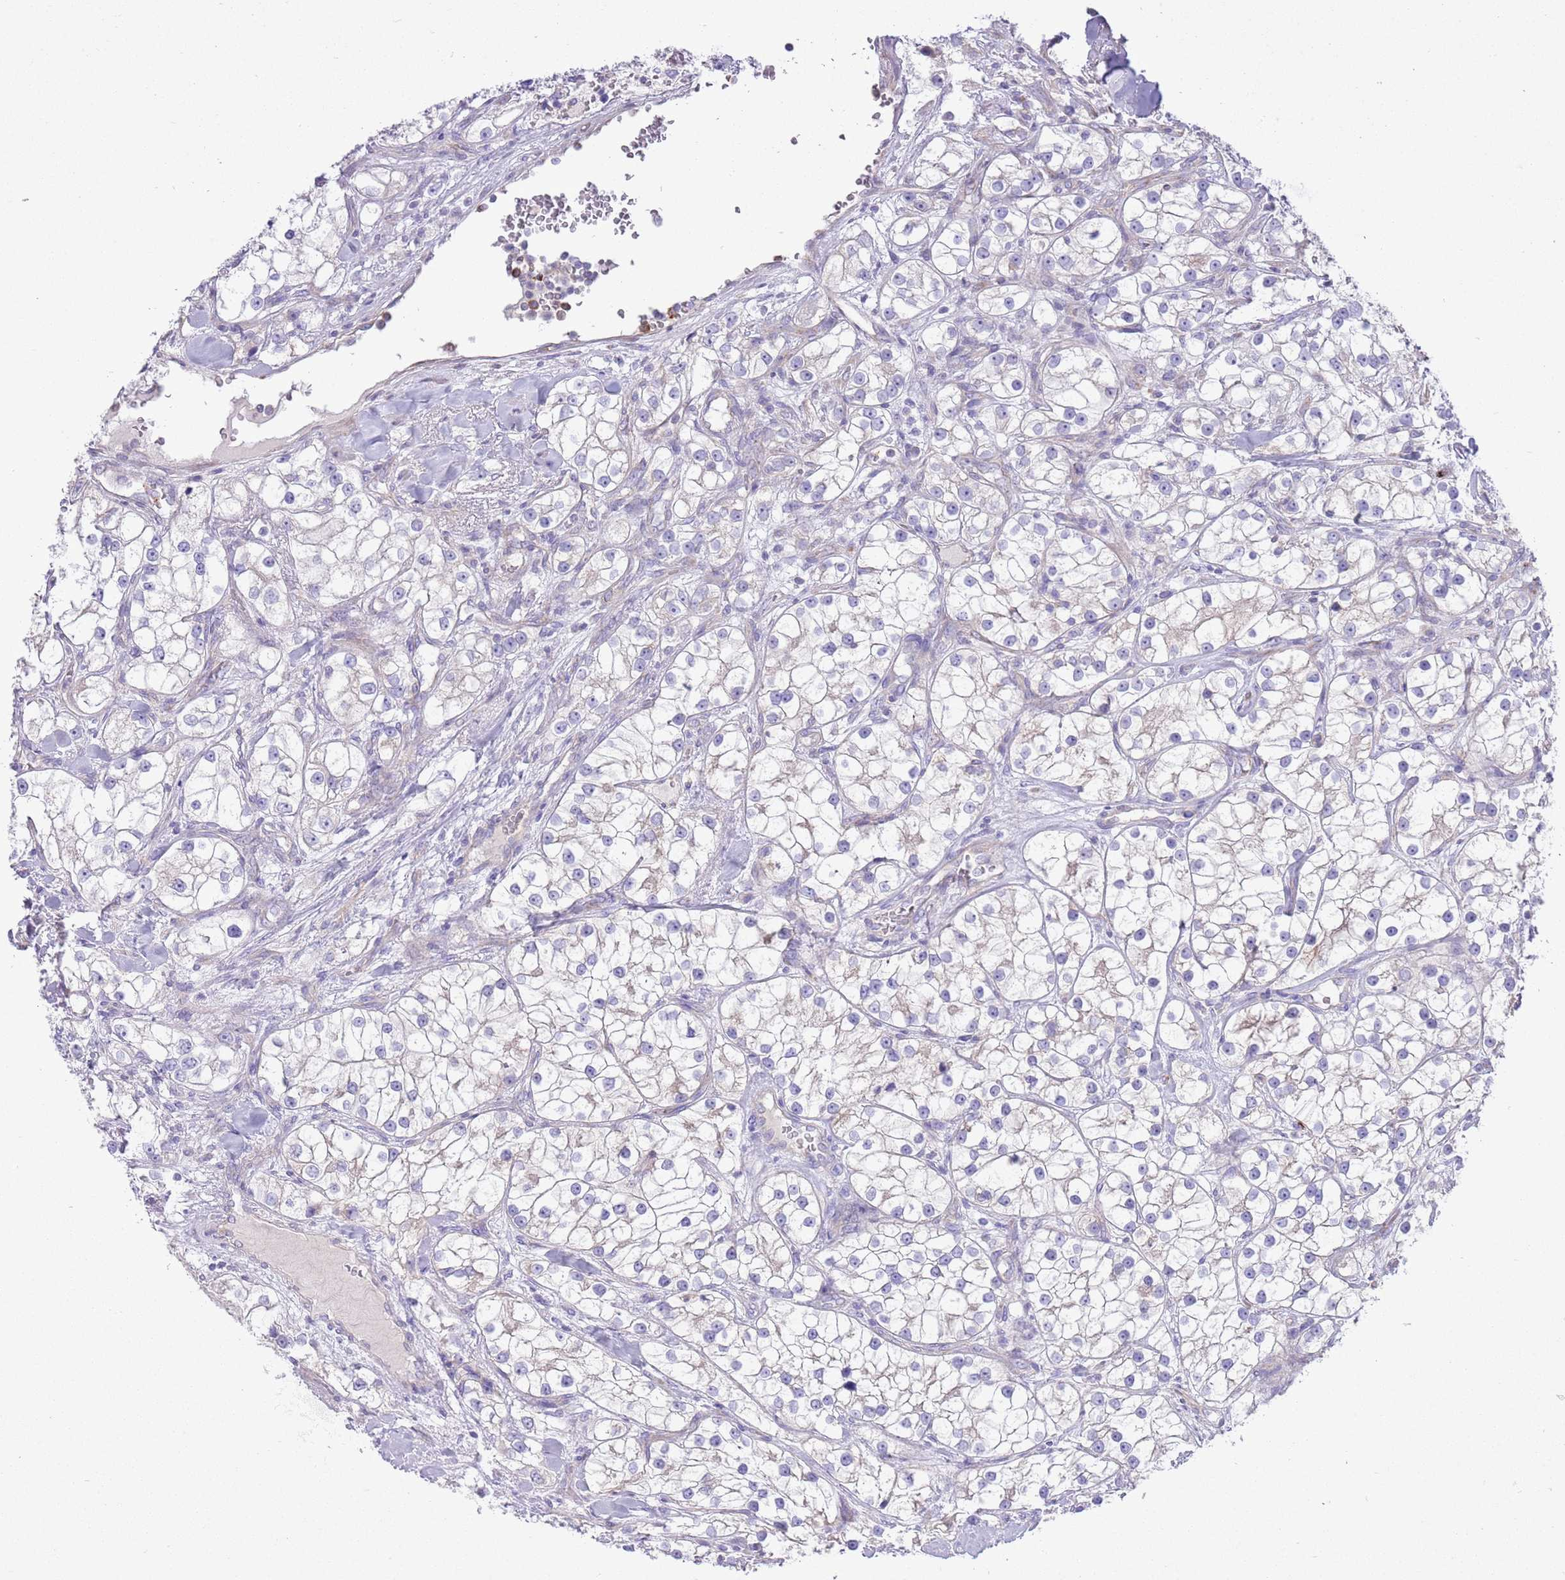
{"staining": {"intensity": "negative", "quantity": "none", "location": "none"}, "tissue": "renal cancer", "cell_type": "Tumor cells", "image_type": "cancer", "snomed": [{"axis": "morphology", "description": "Adenocarcinoma, NOS"}, {"axis": "topography", "description": "Kidney"}], "caption": "The photomicrograph demonstrates no staining of tumor cells in renal cancer (adenocarcinoma).", "gene": "OAZ2", "patient": {"sex": "male", "age": 77}}